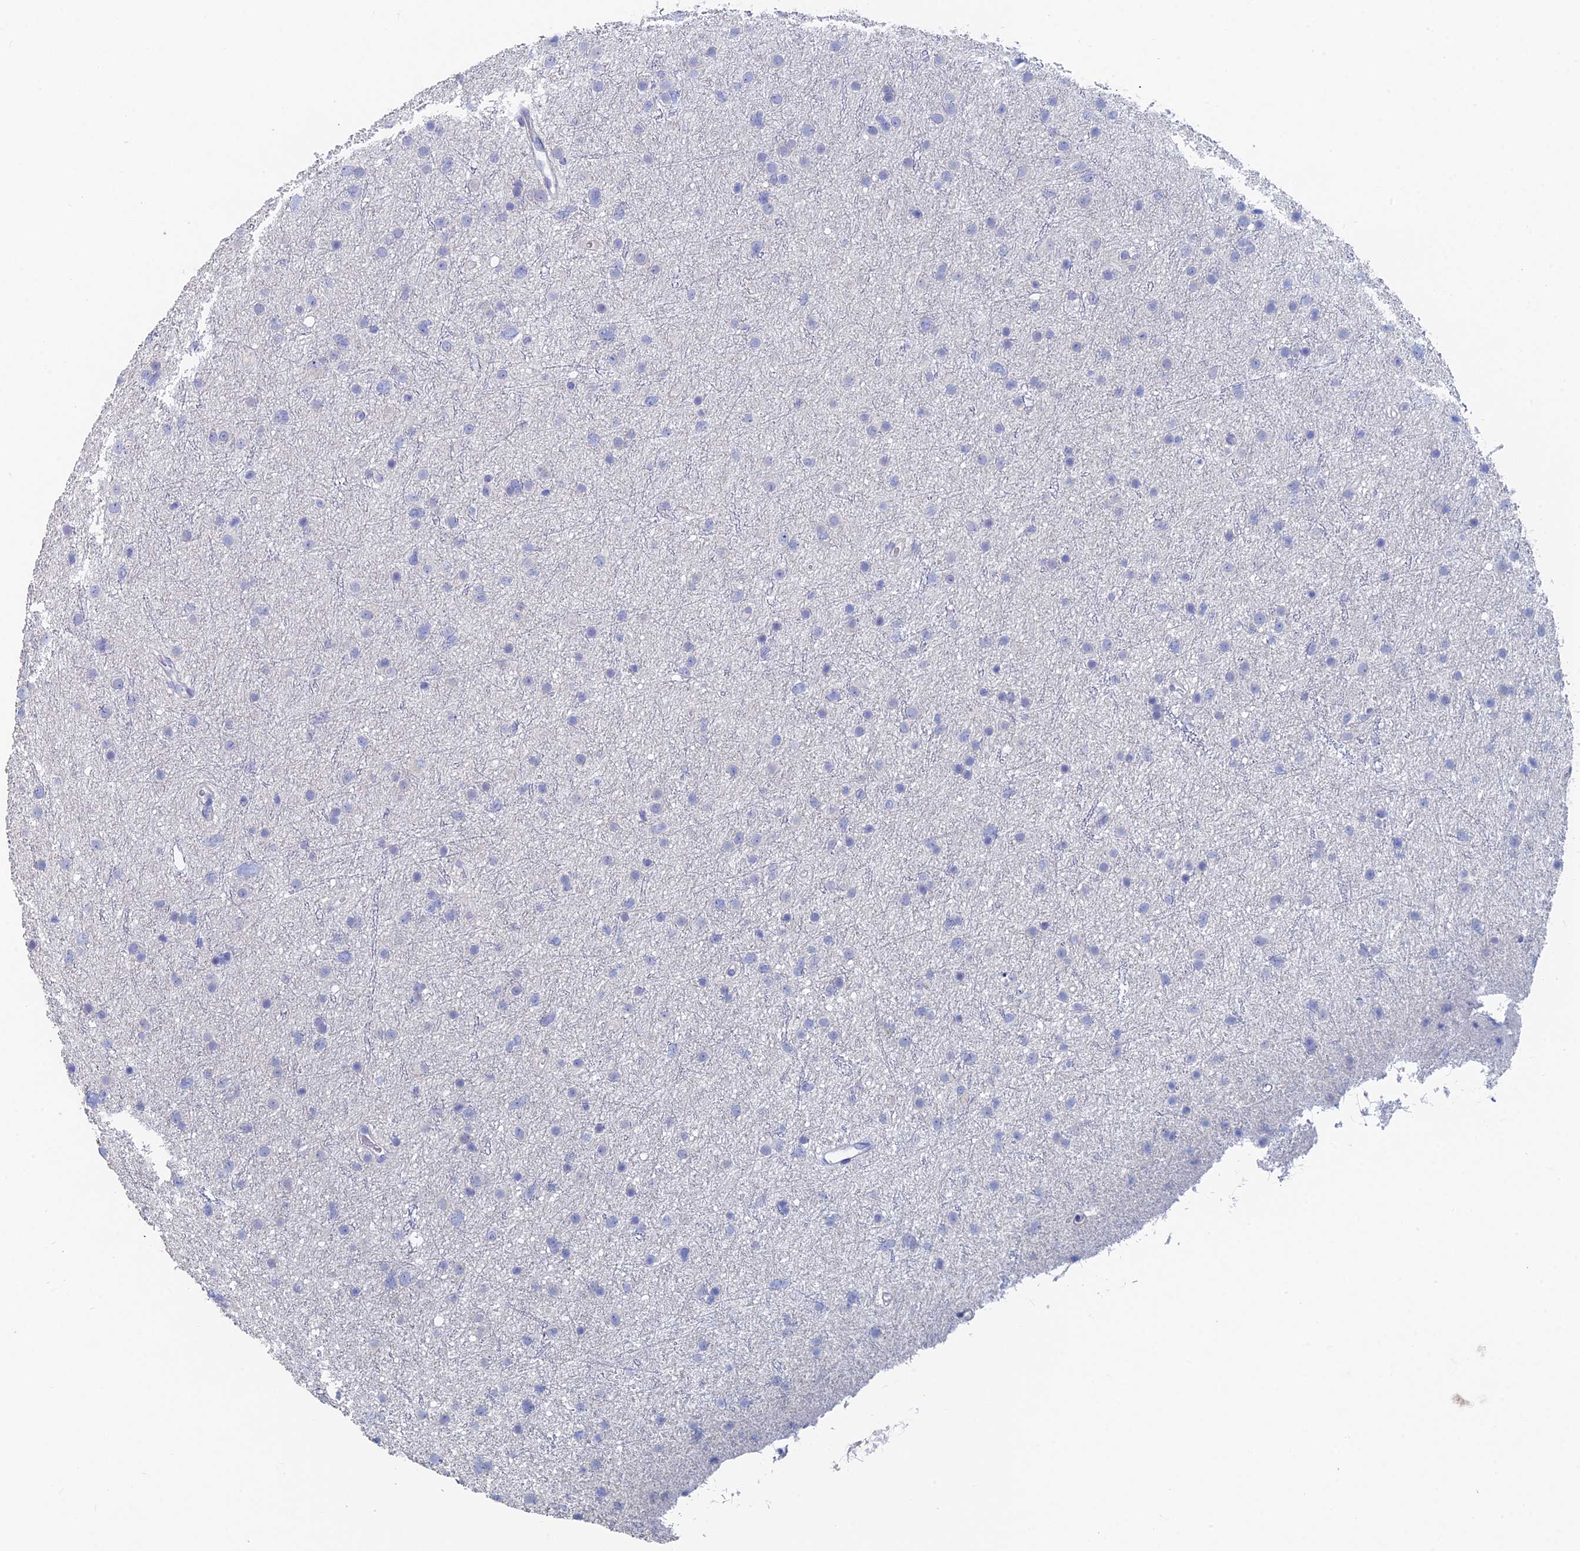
{"staining": {"intensity": "negative", "quantity": "none", "location": "none"}, "tissue": "glioma", "cell_type": "Tumor cells", "image_type": "cancer", "snomed": [{"axis": "morphology", "description": "Glioma, malignant, Low grade"}, {"axis": "topography", "description": "Cerebral cortex"}], "caption": "DAB immunohistochemical staining of glioma demonstrates no significant expression in tumor cells. (DAB immunohistochemistry with hematoxylin counter stain).", "gene": "DRGX", "patient": {"sex": "female", "age": 39}}